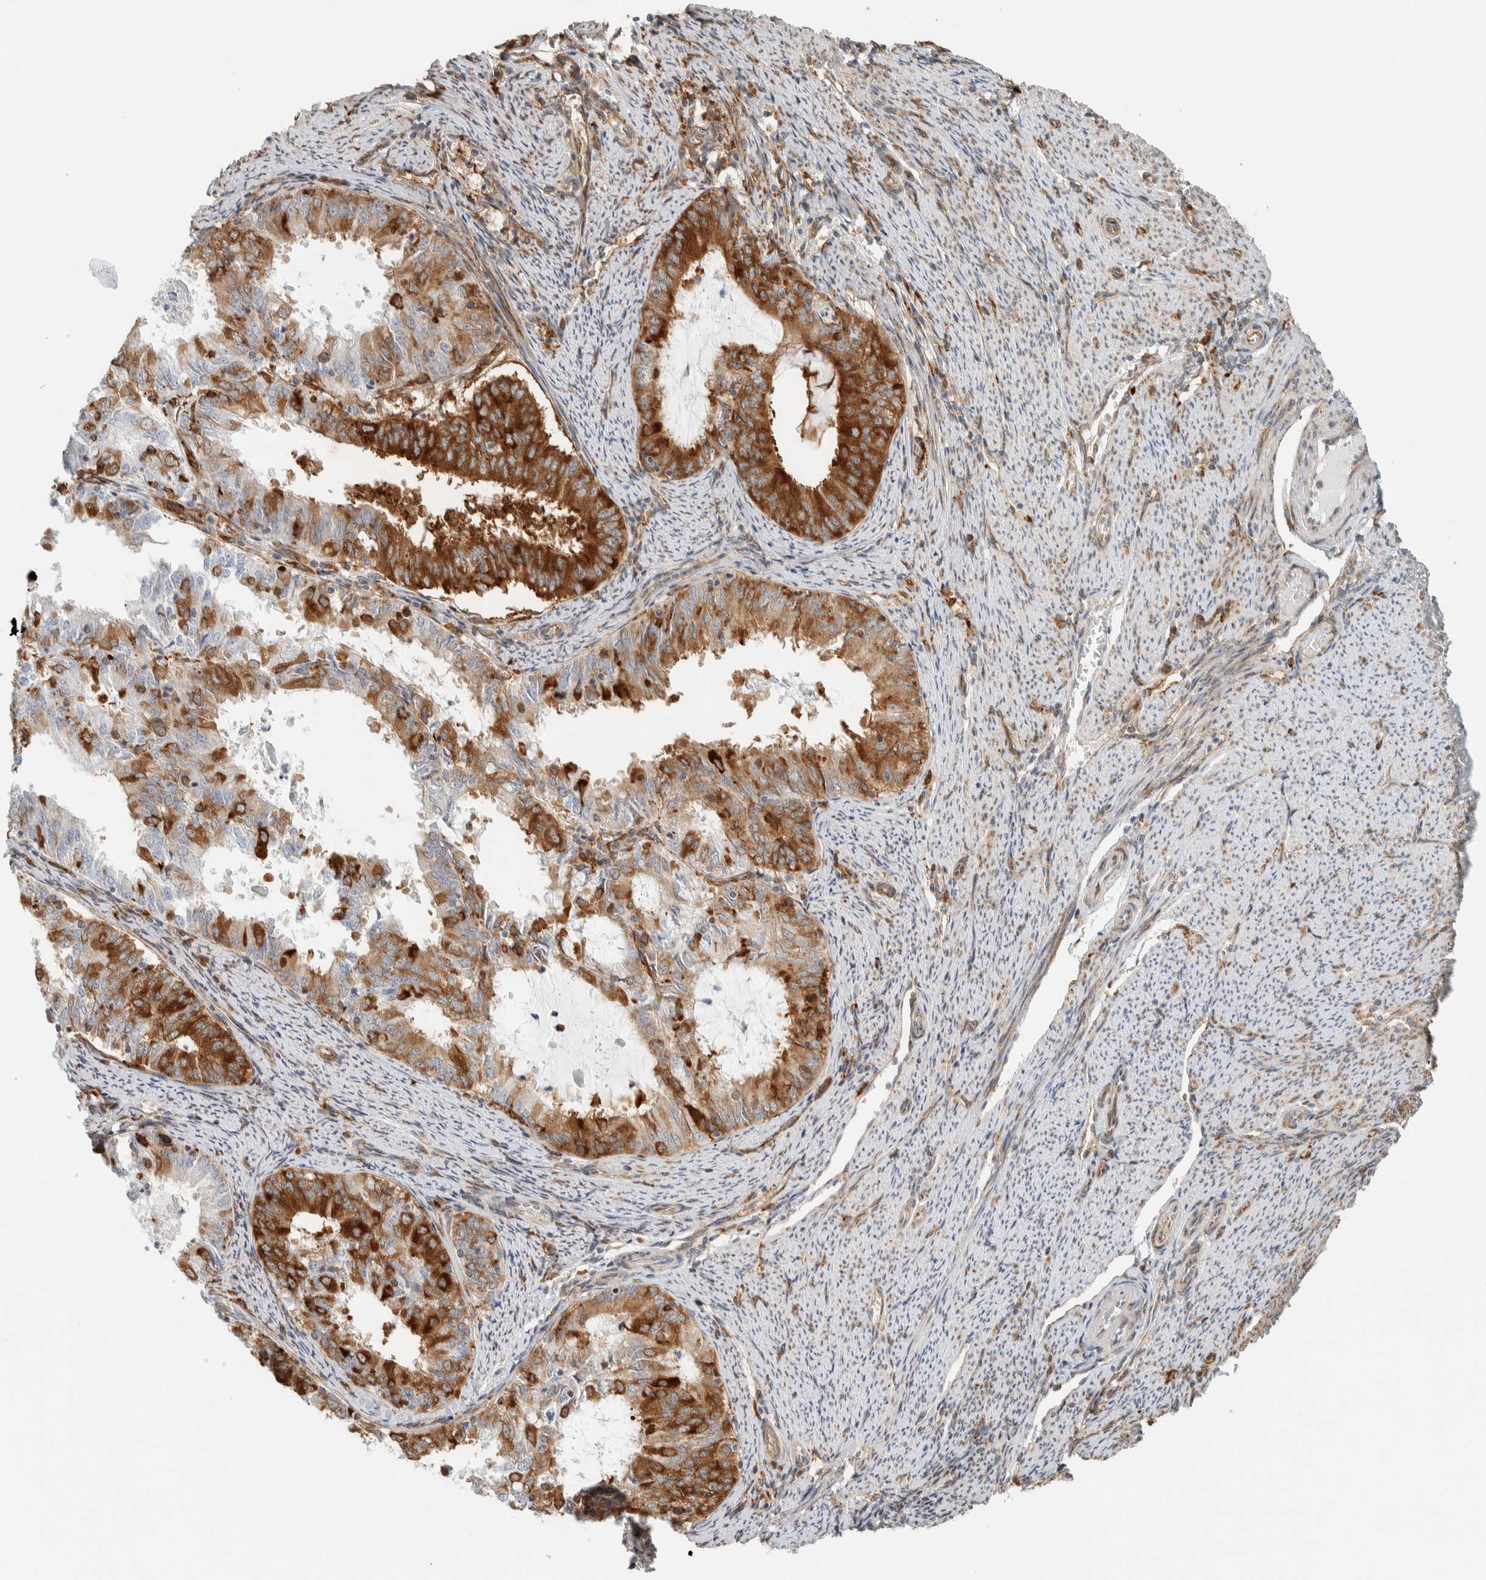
{"staining": {"intensity": "strong", "quantity": "25%-75%", "location": "cytoplasmic/membranous"}, "tissue": "endometrial cancer", "cell_type": "Tumor cells", "image_type": "cancer", "snomed": [{"axis": "morphology", "description": "Adenocarcinoma, NOS"}, {"axis": "topography", "description": "Endometrium"}], "caption": "DAB (3,3'-diaminobenzidine) immunohistochemical staining of human endometrial cancer shows strong cytoplasmic/membranous protein positivity in about 25%-75% of tumor cells. The protein of interest is stained brown, and the nuclei are stained in blue (DAB IHC with brightfield microscopy, high magnification).", "gene": "LLGL2", "patient": {"sex": "female", "age": 57}}